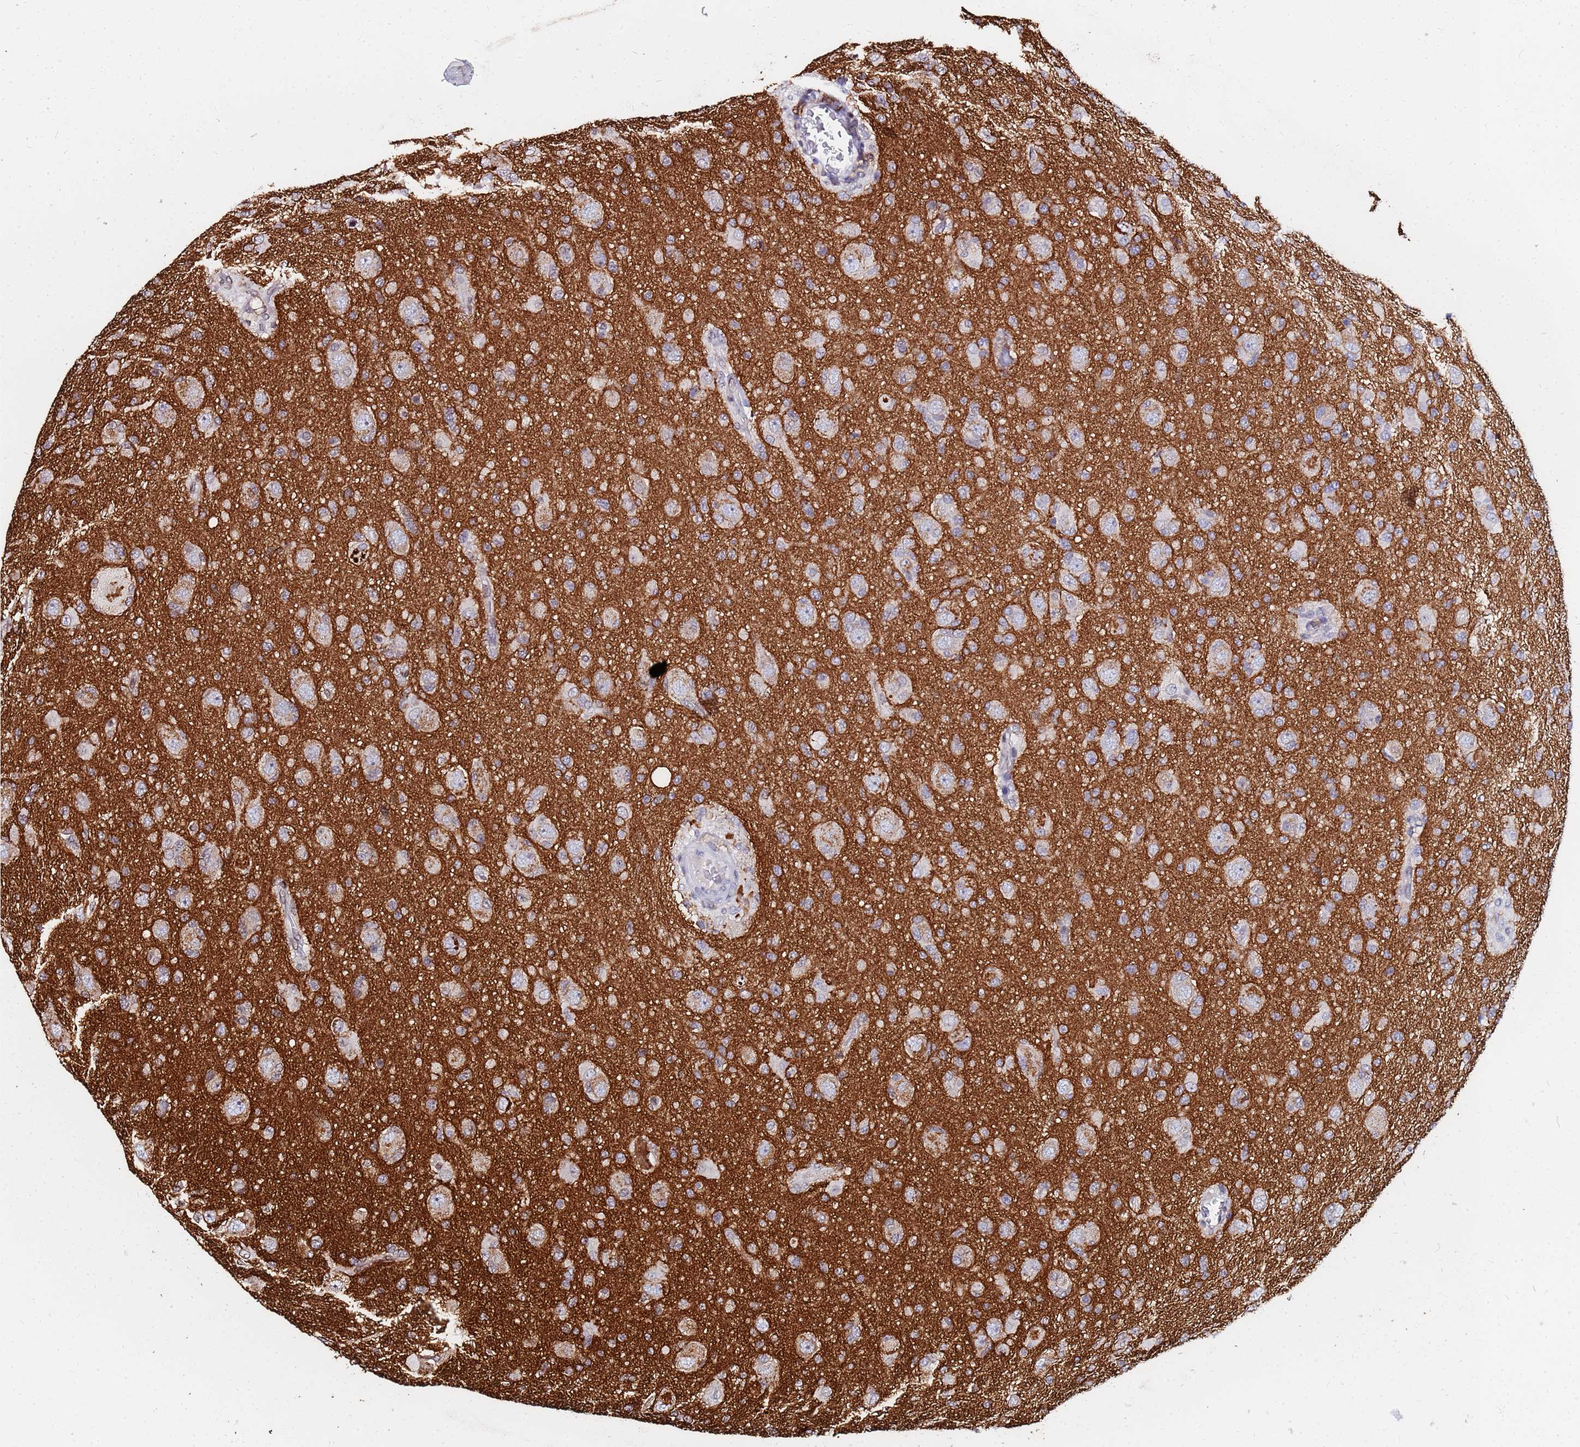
{"staining": {"intensity": "negative", "quantity": "none", "location": "none"}, "tissue": "glioma", "cell_type": "Tumor cells", "image_type": "cancer", "snomed": [{"axis": "morphology", "description": "Glioma, malignant, High grade"}, {"axis": "topography", "description": "Brain"}], "caption": "There is no significant staining in tumor cells of glioma.", "gene": "BASP1", "patient": {"sex": "female", "age": 57}}